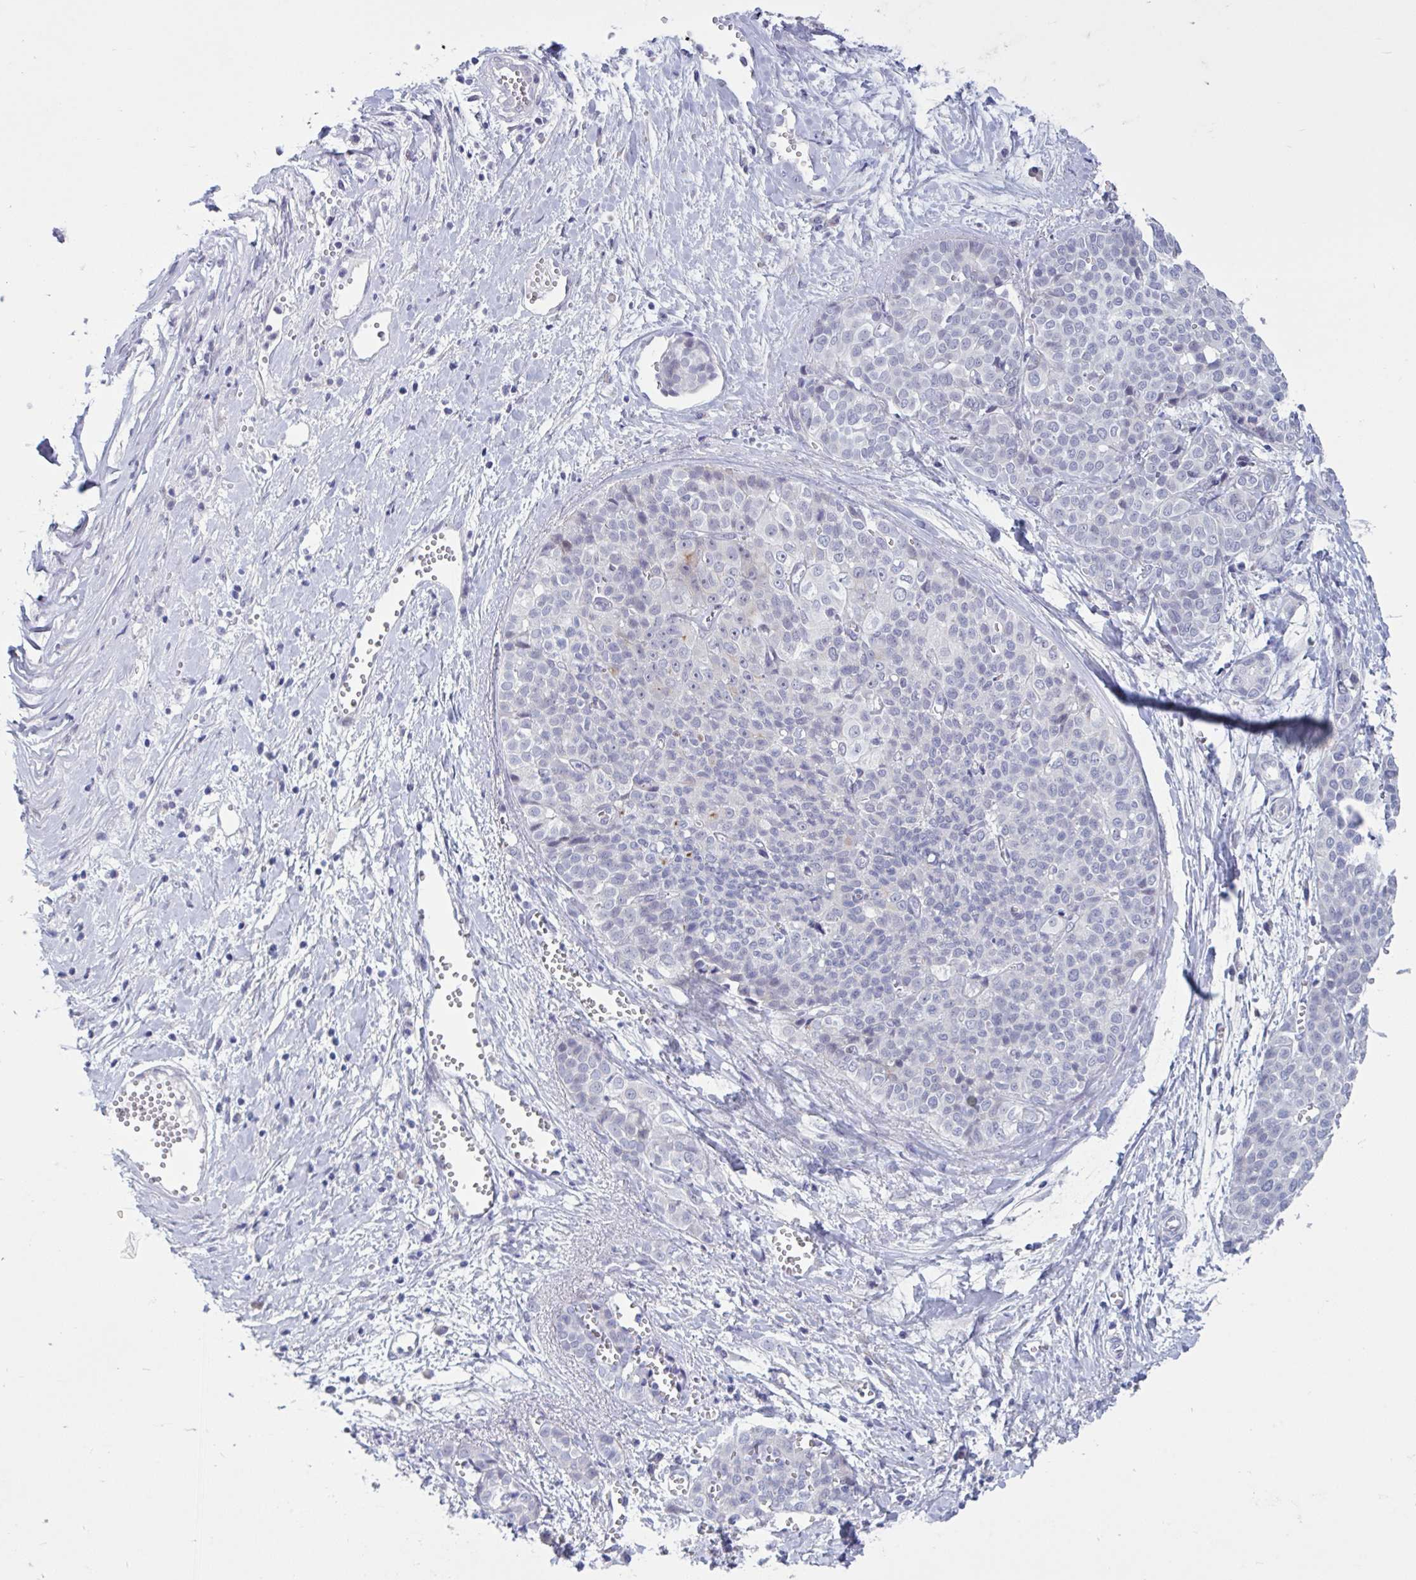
{"staining": {"intensity": "negative", "quantity": "none", "location": "none"}, "tissue": "liver cancer", "cell_type": "Tumor cells", "image_type": "cancer", "snomed": [{"axis": "morphology", "description": "Cholangiocarcinoma"}, {"axis": "topography", "description": "Liver"}], "caption": "Micrograph shows no protein staining in tumor cells of cholangiocarcinoma (liver) tissue.", "gene": "TCEAL8", "patient": {"sex": "female", "age": 77}}